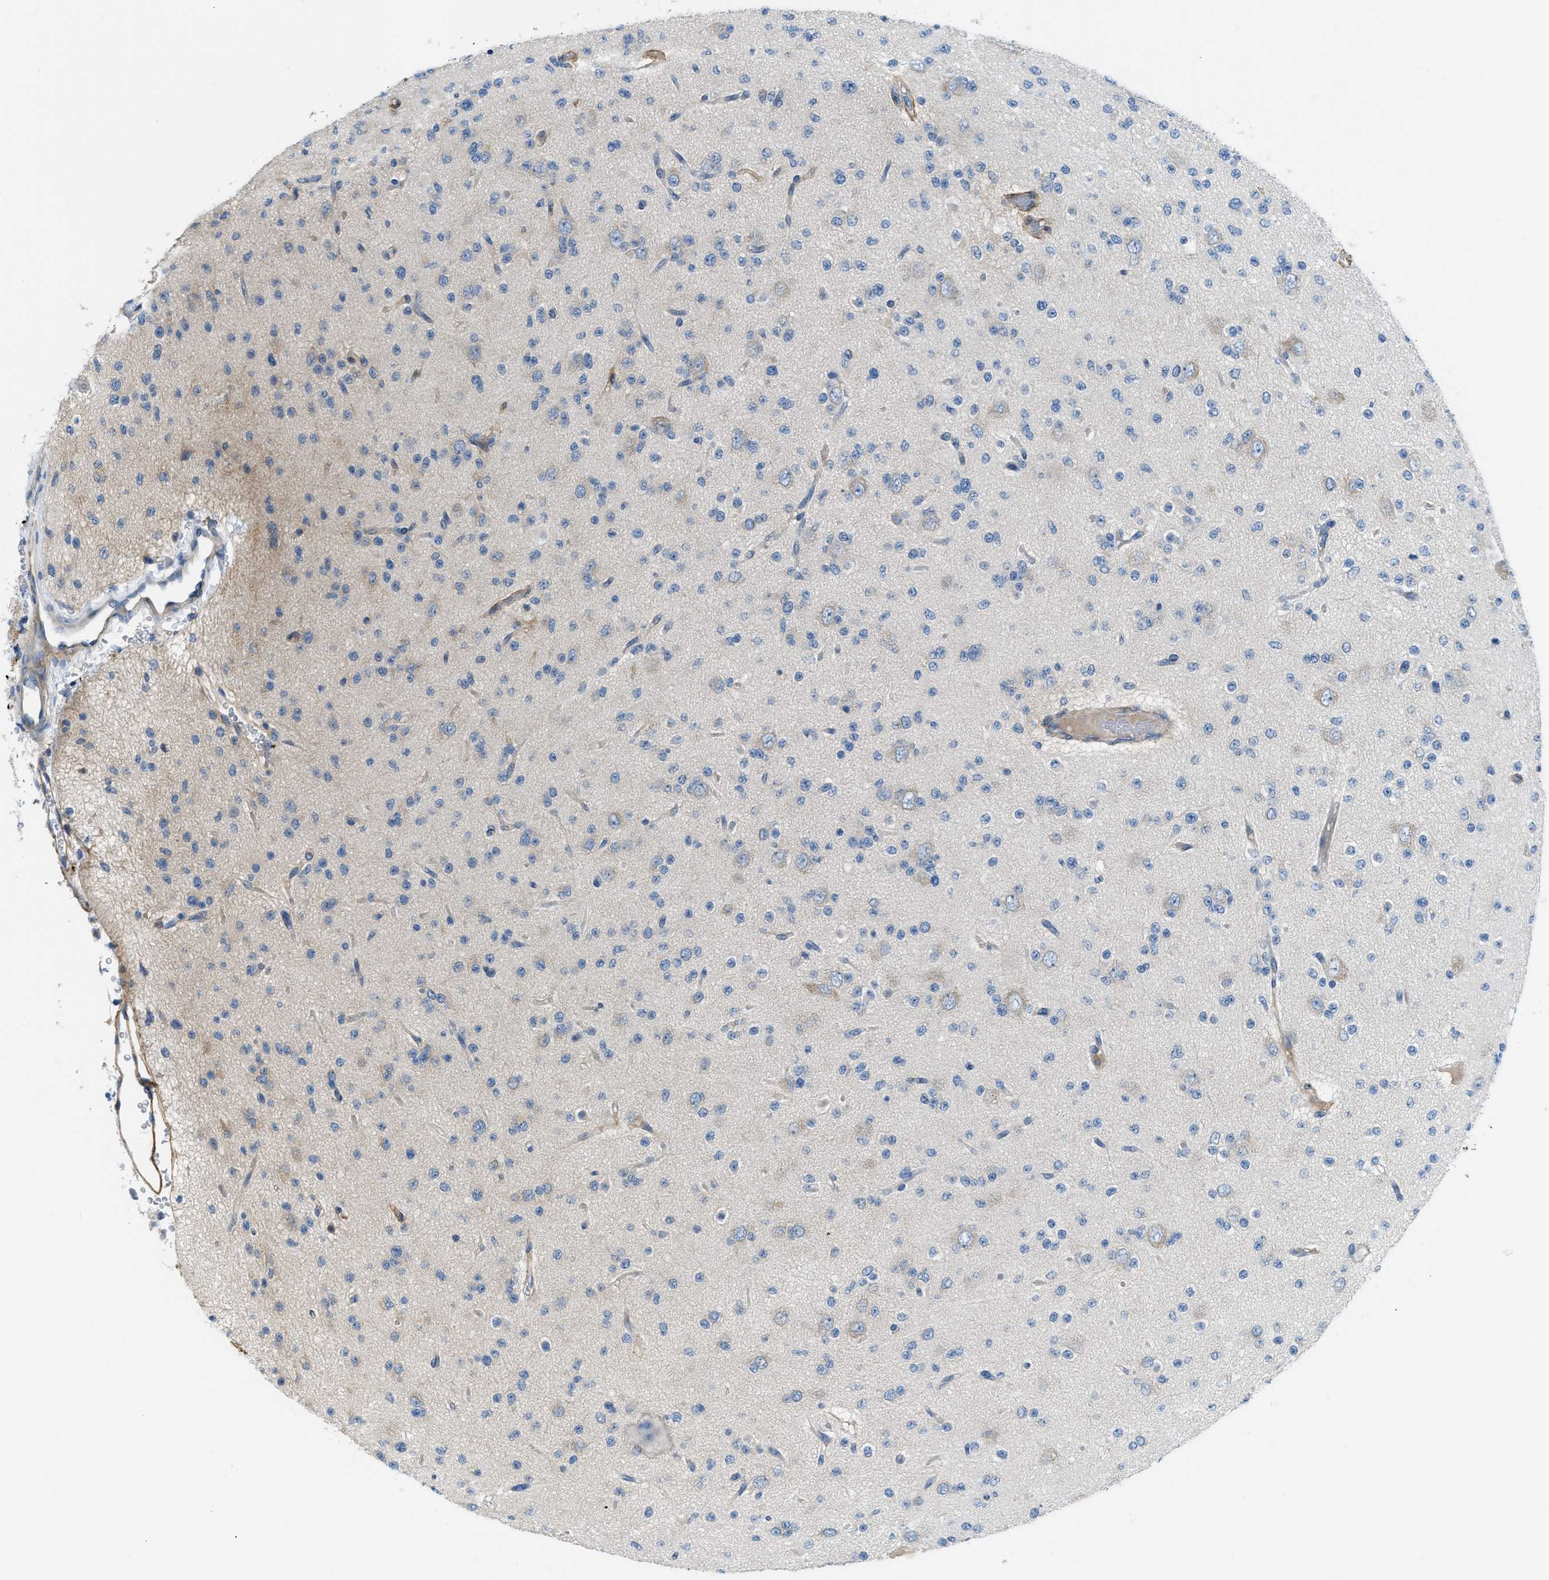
{"staining": {"intensity": "negative", "quantity": "none", "location": "none"}, "tissue": "glioma", "cell_type": "Tumor cells", "image_type": "cancer", "snomed": [{"axis": "morphology", "description": "Glioma, malignant, Low grade"}, {"axis": "topography", "description": "Brain"}], "caption": "Glioma was stained to show a protein in brown. There is no significant expression in tumor cells. (IHC, brightfield microscopy, high magnification).", "gene": "COL15A1", "patient": {"sex": "male", "age": 38}}